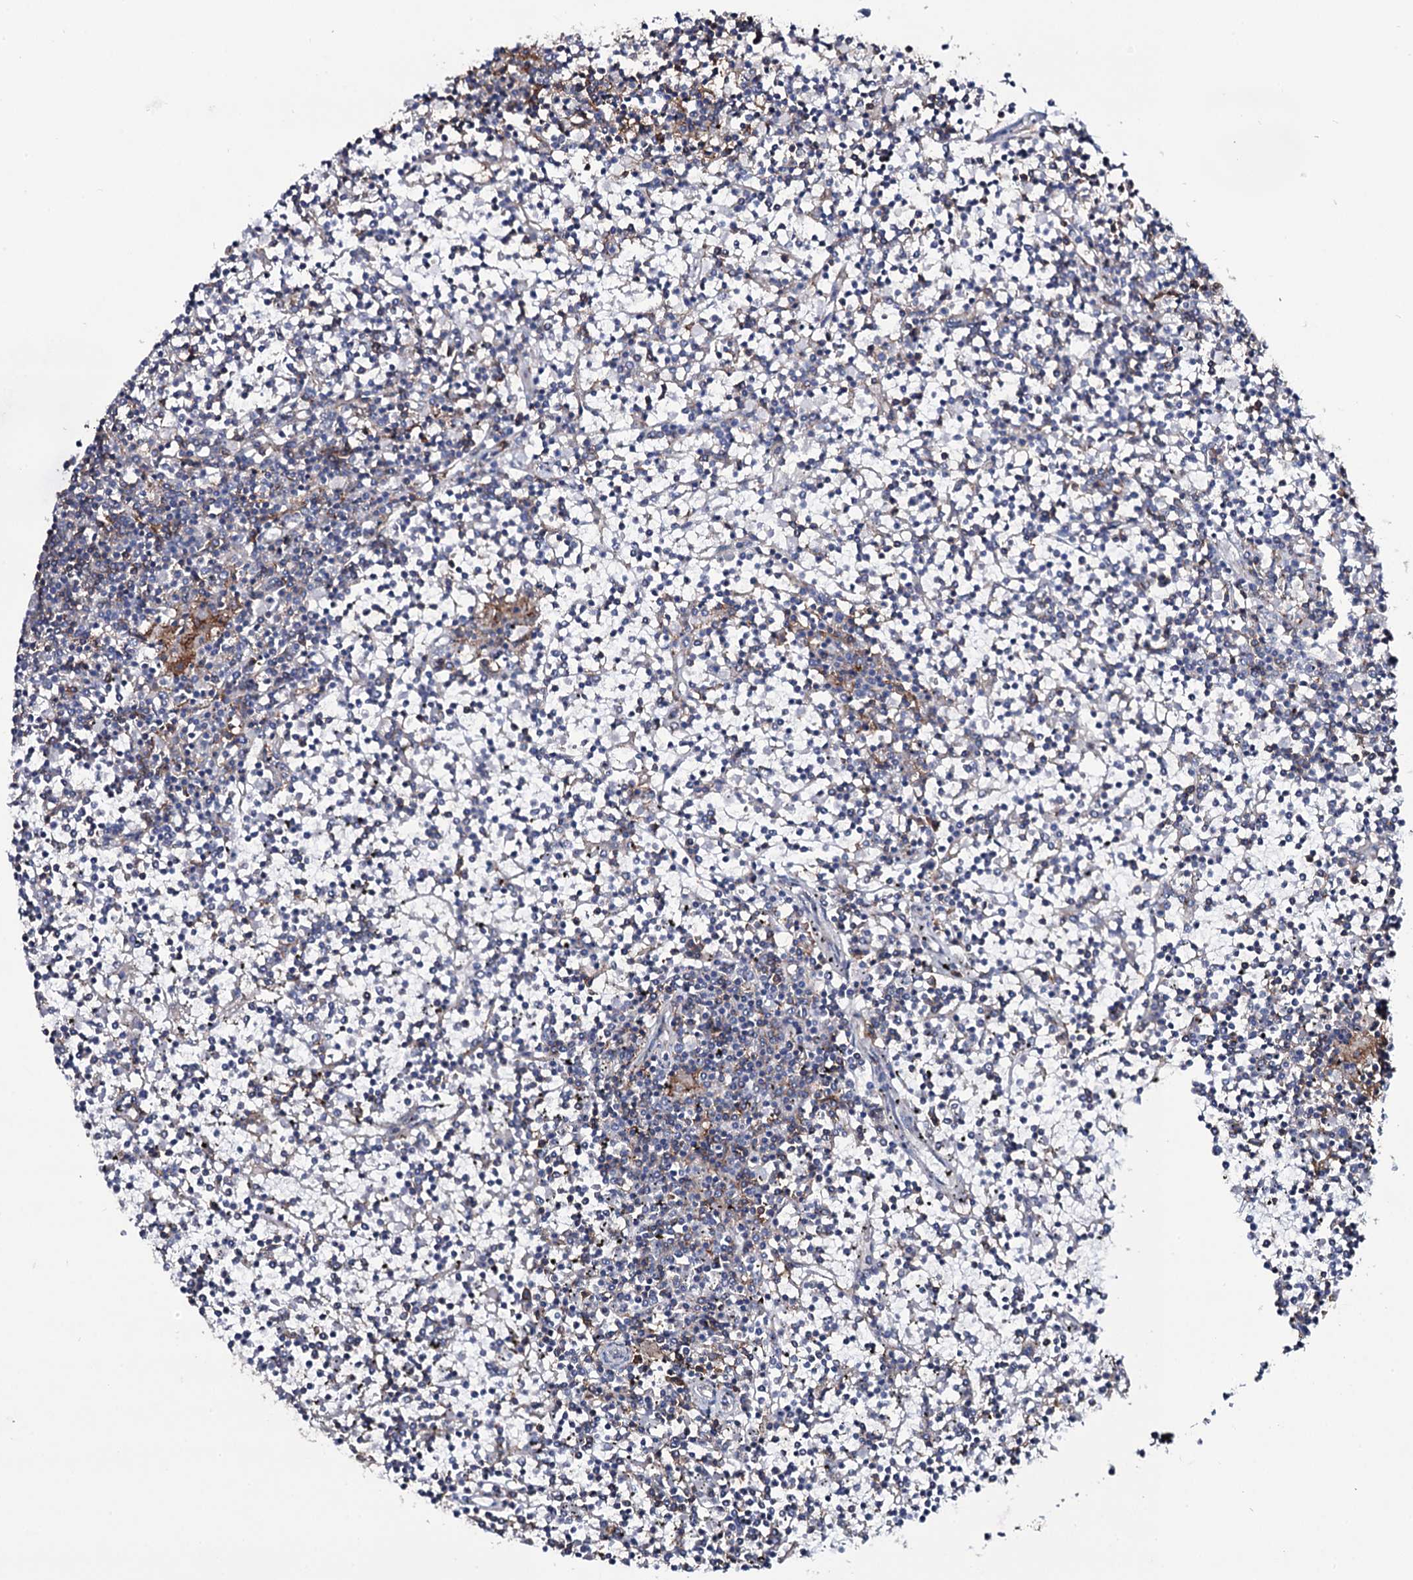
{"staining": {"intensity": "negative", "quantity": "none", "location": "none"}, "tissue": "lymphoma", "cell_type": "Tumor cells", "image_type": "cancer", "snomed": [{"axis": "morphology", "description": "Malignant lymphoma, non-Hodgkin's type, Low grade"}, {"axis": "topography", "description": "Spleen"}], "caption": "Immunohistochemical staining of low-grade malignant lymphoma, non-Hodgkin's type demonstrates no significant staining in tumor cells.", "gene": "SNAP23", "patient": {"sex": "female", "age": 19}}